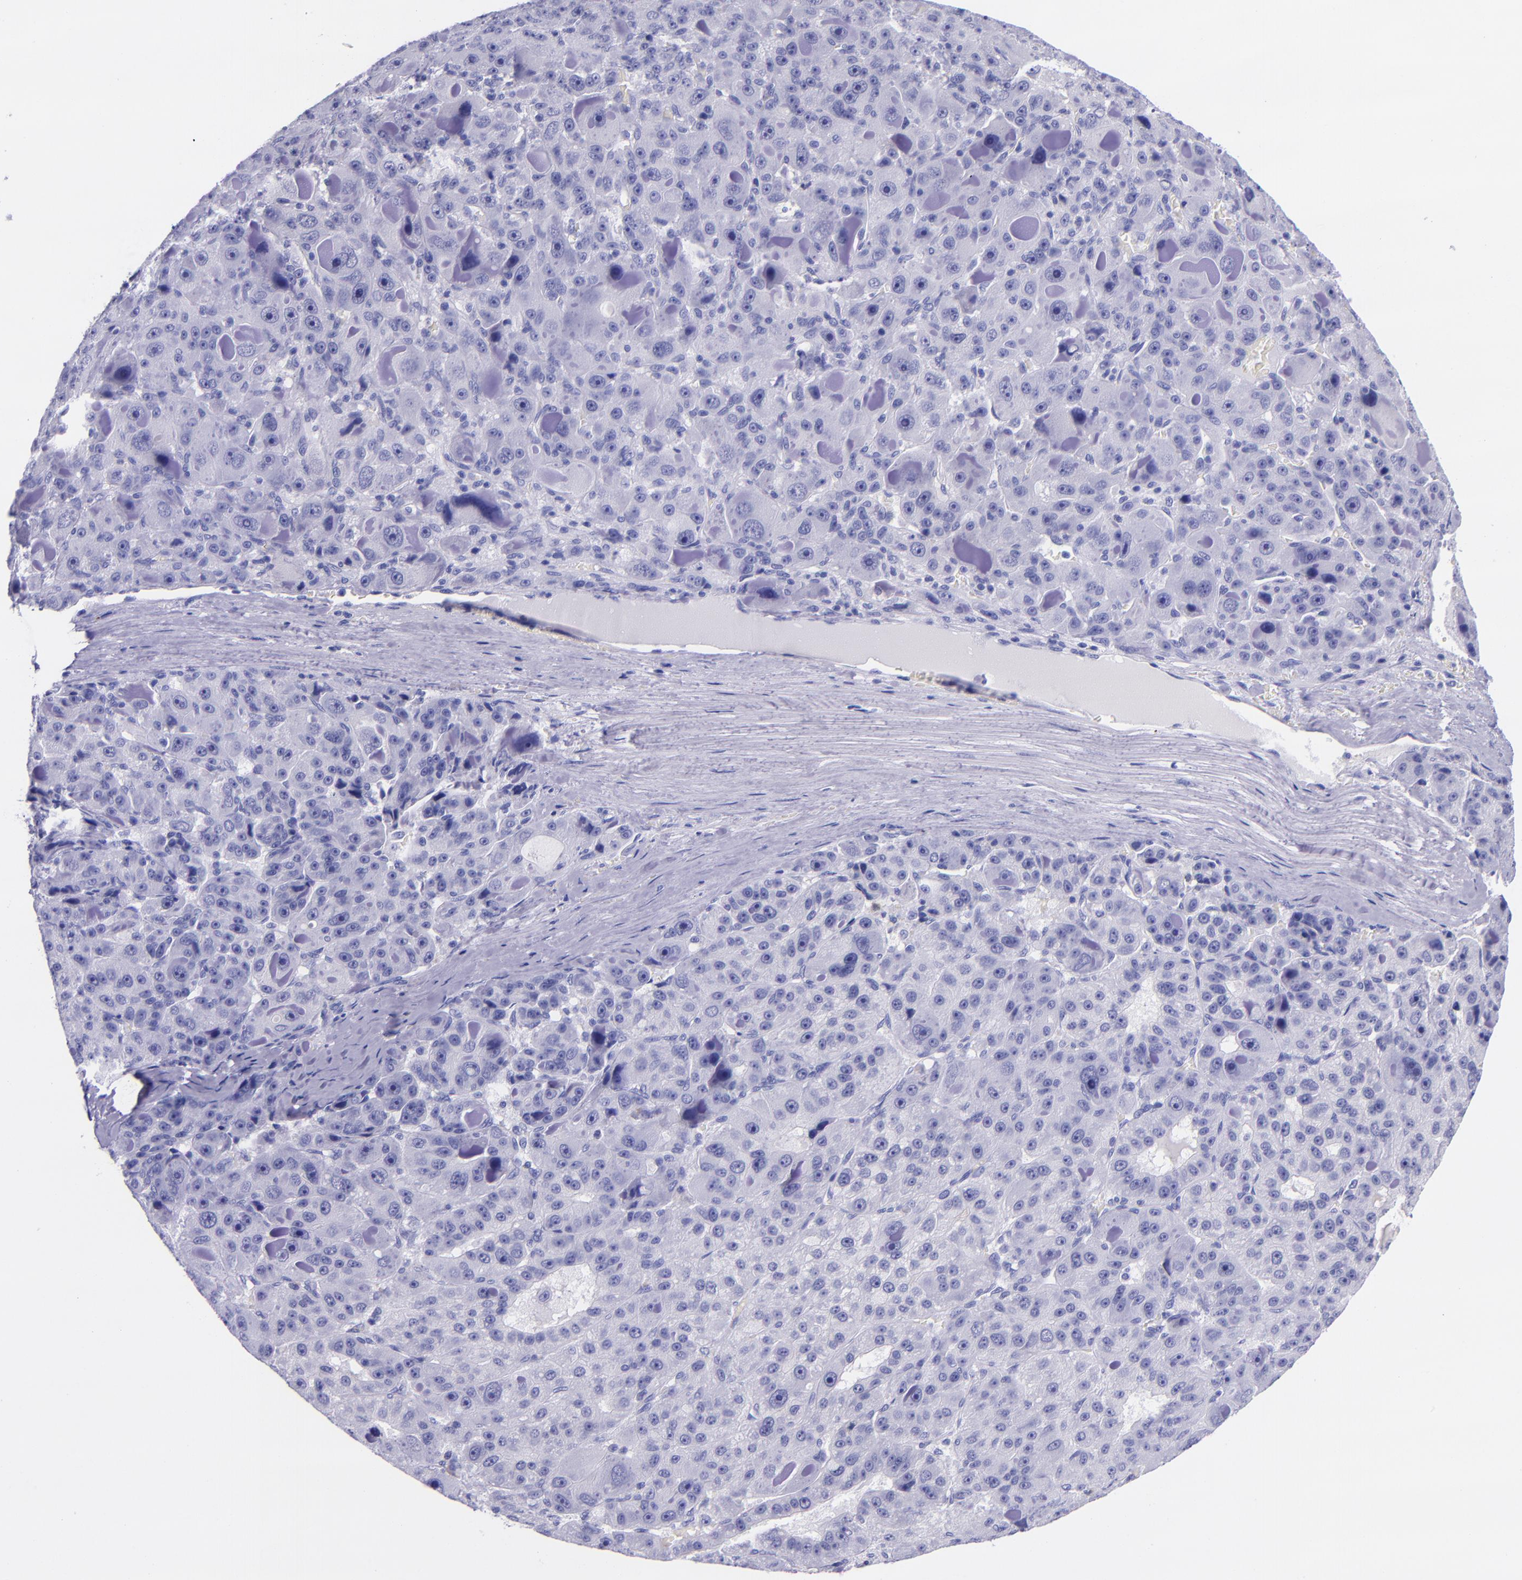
{"staining": {"intensity": "negative", "quantity": "none", "location": "none"}, "tissue": "liver cancer", "cell_type": "Tumor cells", "image_type": "cancer", "snomed": [{"axis": "morphology", "description": "Carcinoma, Hepatocellular, NOS"}, {"axis": "topography", "description": "Liver"}], "caption": "This image is of liver hepatocellular carcinoma stained with immunohistochemistry (IHC) to label a protein in brown with the nuclei are counter-stained blue. There is no staining in tumor cells.", "gene": "SLPI", "patient": {"sex": "male", "age": 76}}